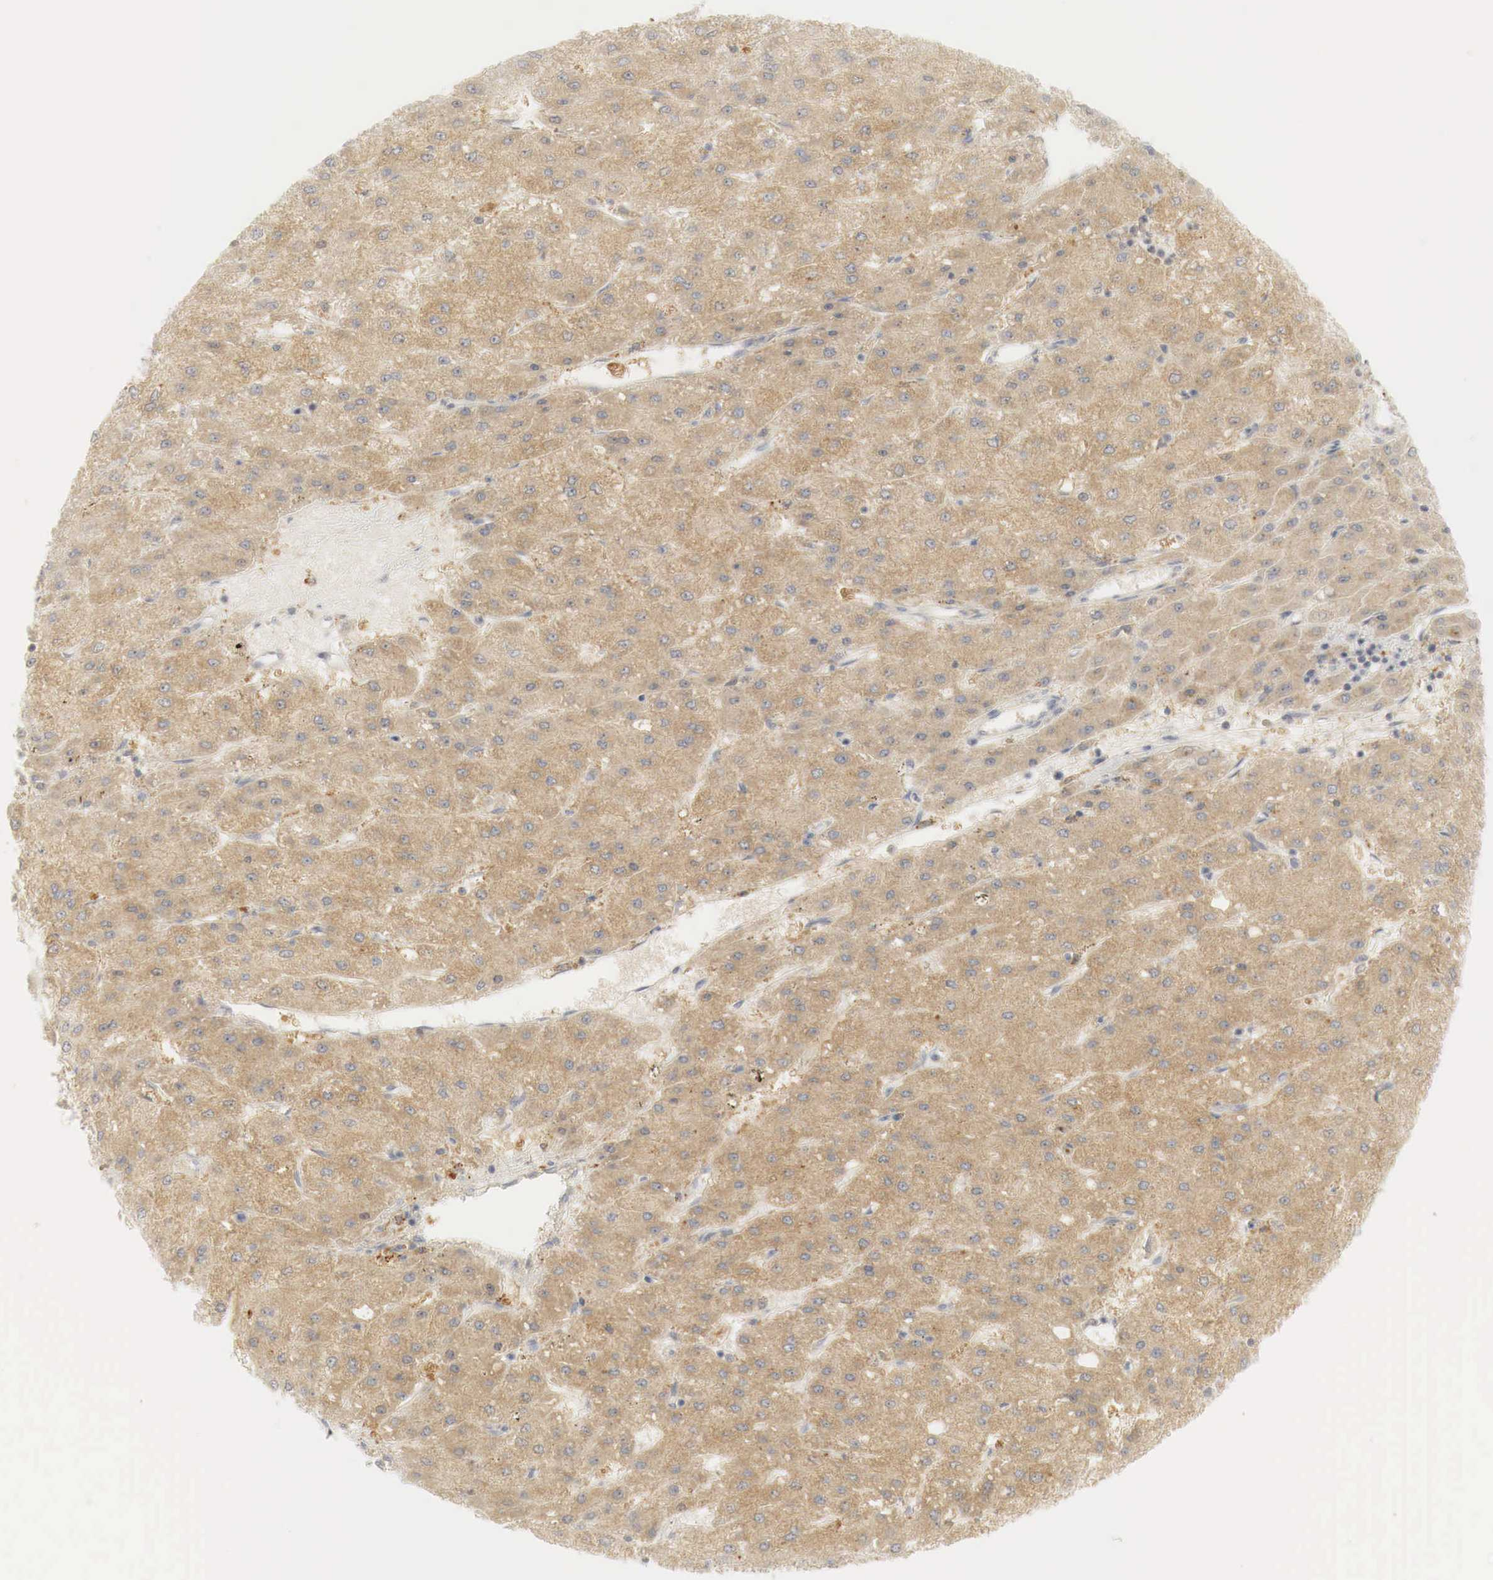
{"staining": {"intensity": "moderate", "quantity": ">75%", "location": "cytoplasmic/membranous"}, "tissue": "liver cancer", "cell_type": "Tumor cells", "image_type": "cancer", "snomed": [{"axis": "morphology", "description": "Carcinoma, Hepatocellular, NOS"}, {"axis": "topography", "description": "Liver"}], "caption": "About >75% of tumor cells in human liver cancer demonstrate moderate cytoplasmic/membranous protein staining as visualized by brown immunohistochemical staining.", "gene": "MYC", "patient": {"sex": "female", "age": 52}}